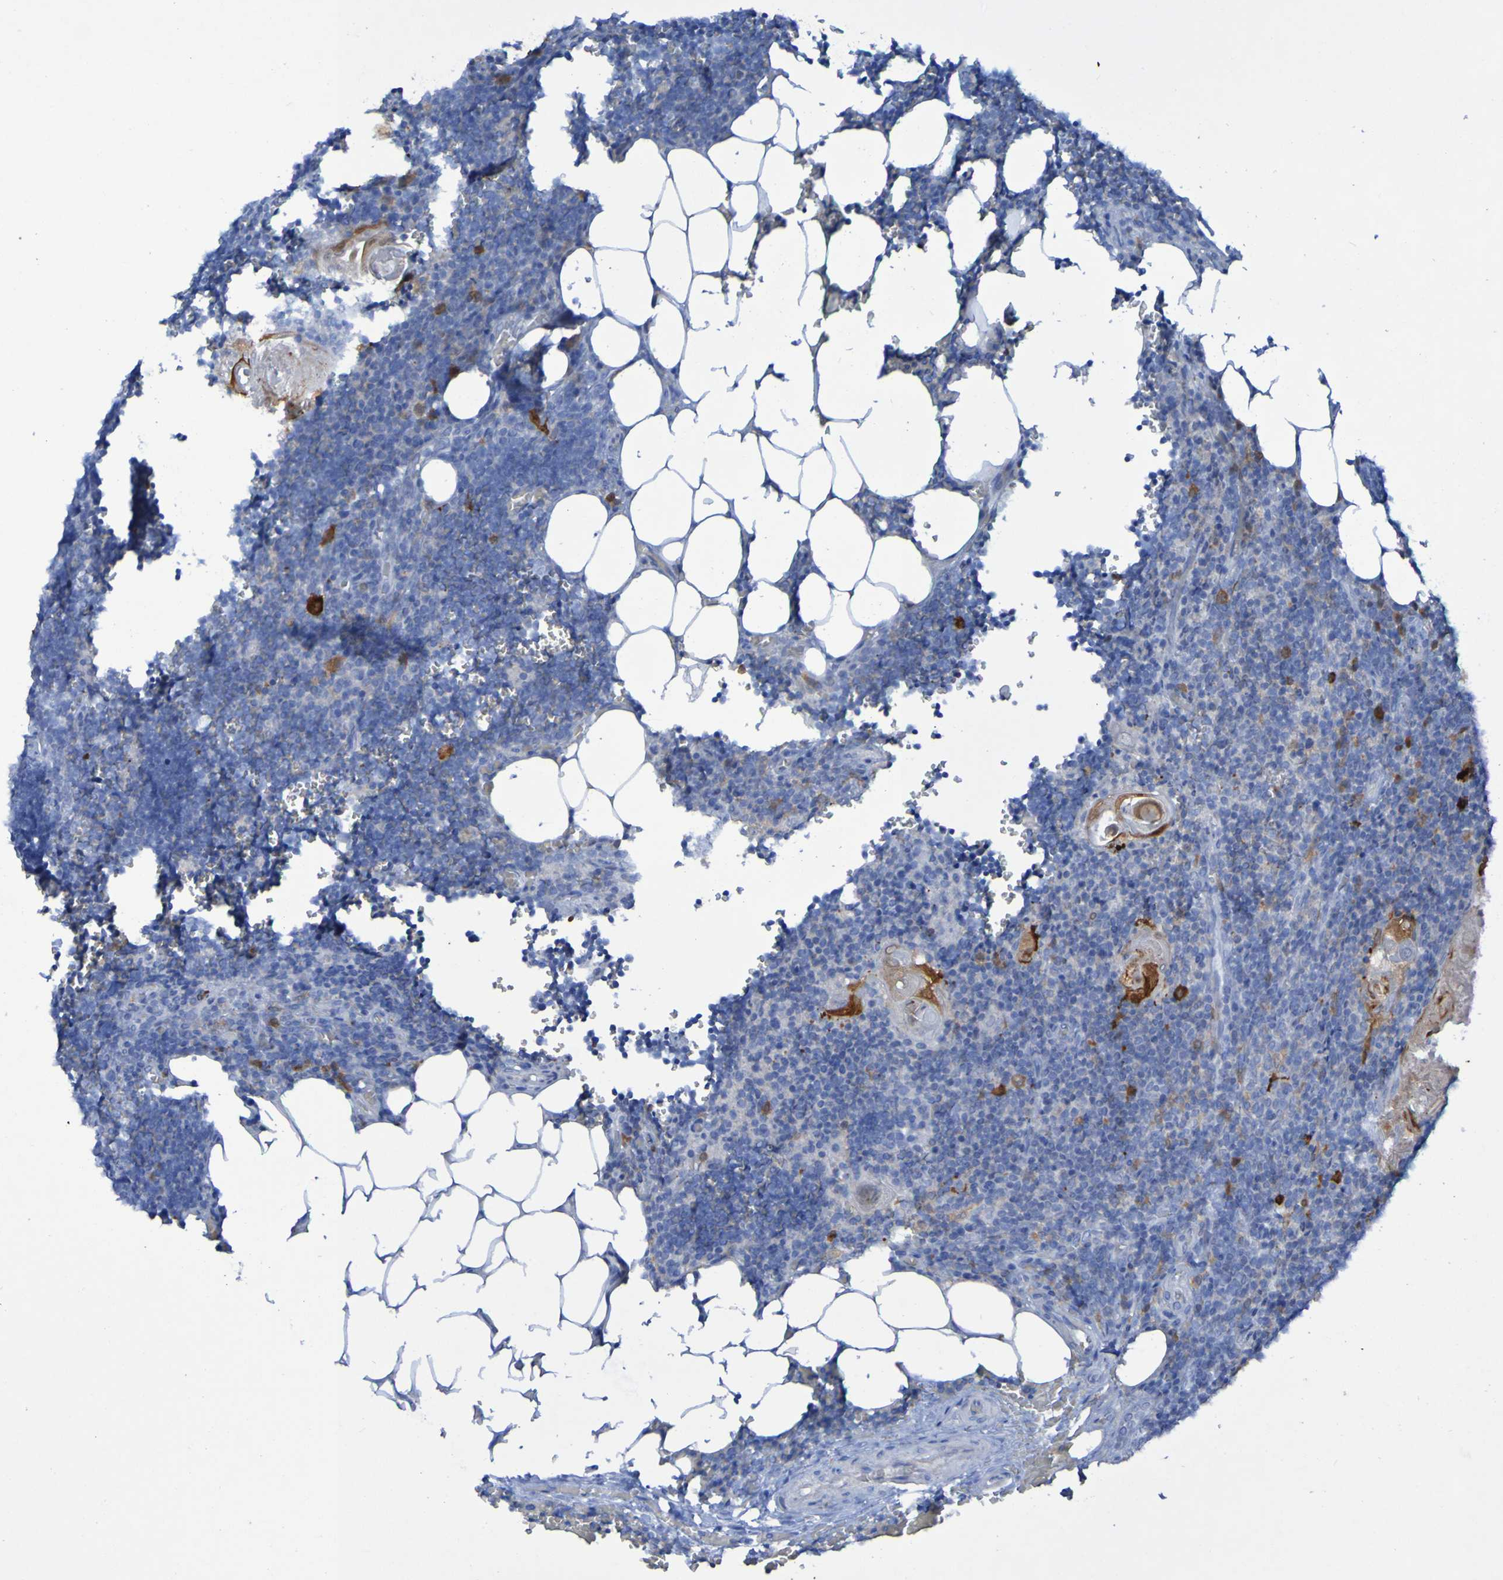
{"staining": {"intensity": "strong", "quantity": "<25%", "location": "cytoplasmic/membranous"}, "tissue": "lymph node", "cell_type": "Germinal center cells", "image_type": "normal", "snomed": [{"axis": "morphology", "description": "Normal tissue, NOS"}, {"axis": "topography", "description": "Lymph node"}], "caption": "Immunohistochemistry (DAB (3,3'-diaminobenzidine)) staining of normal lymph node shows strong cytoplasmic/membranous protein expression in about <25% of germinal center cells.", "gene": "MPPE1", "patient": {"sex": "male", "age": 33}}